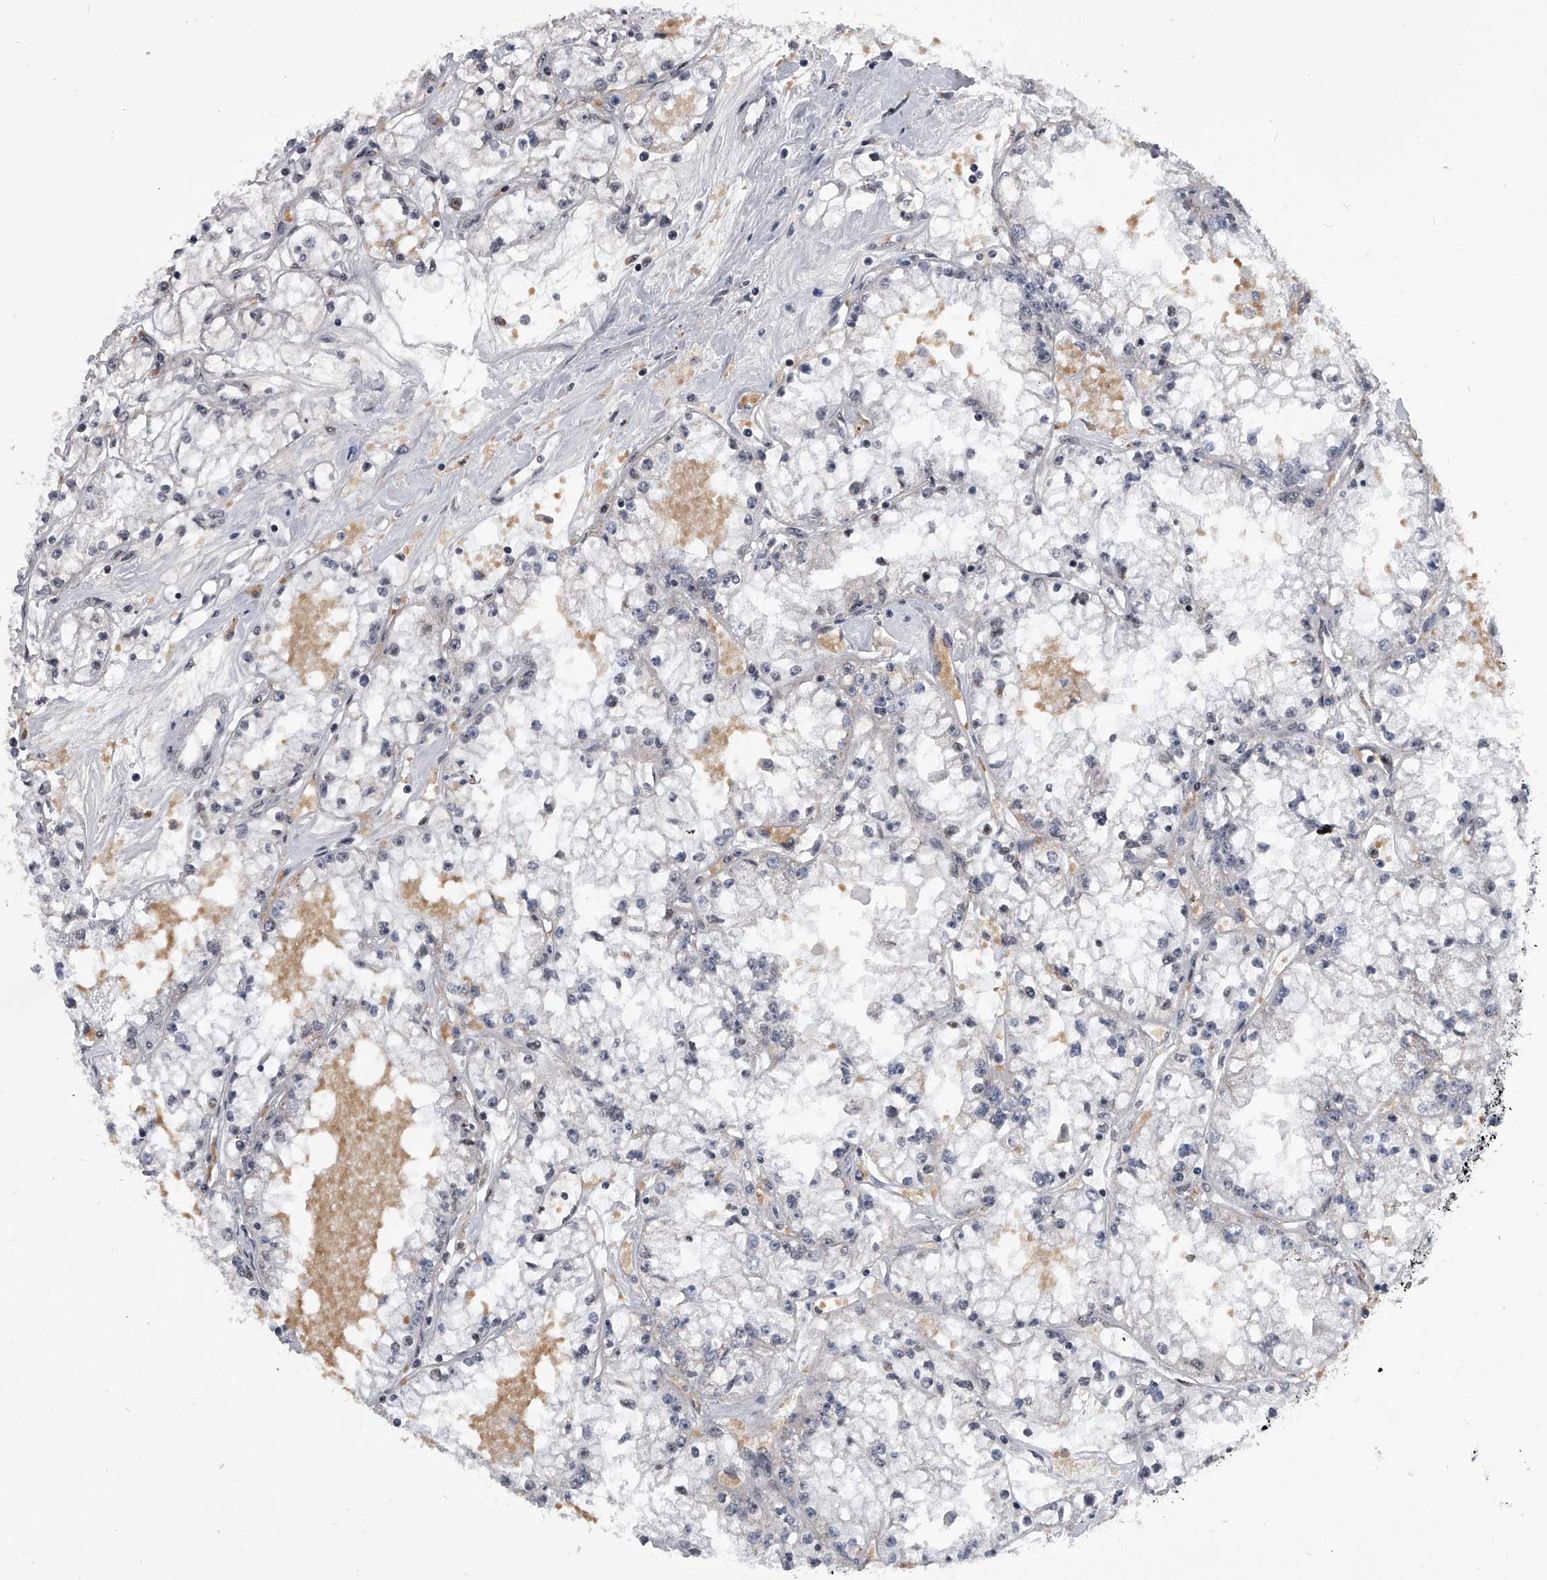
{"staining": {"intensity": "weak", "quantity": "<25%", "location": "cytoplasmic/membranous,nuclear"}, "tissue": "renal cancer", "cell_type": "Tumor cells", "image_type": "cancer", "snomed": [{"axis": "morphology", "description": "Adenocarcinoma, NOS"}, {"axis": "topography", "description": "Kidney"}], "caption": "This is an immunohistochemistry (IHC) photomicrograph of human renal cancer (adenocarcinoma). There is no staining in tumor cells.", "gene": "SIM2", "patient": {"sex": "male", "age": 56}}